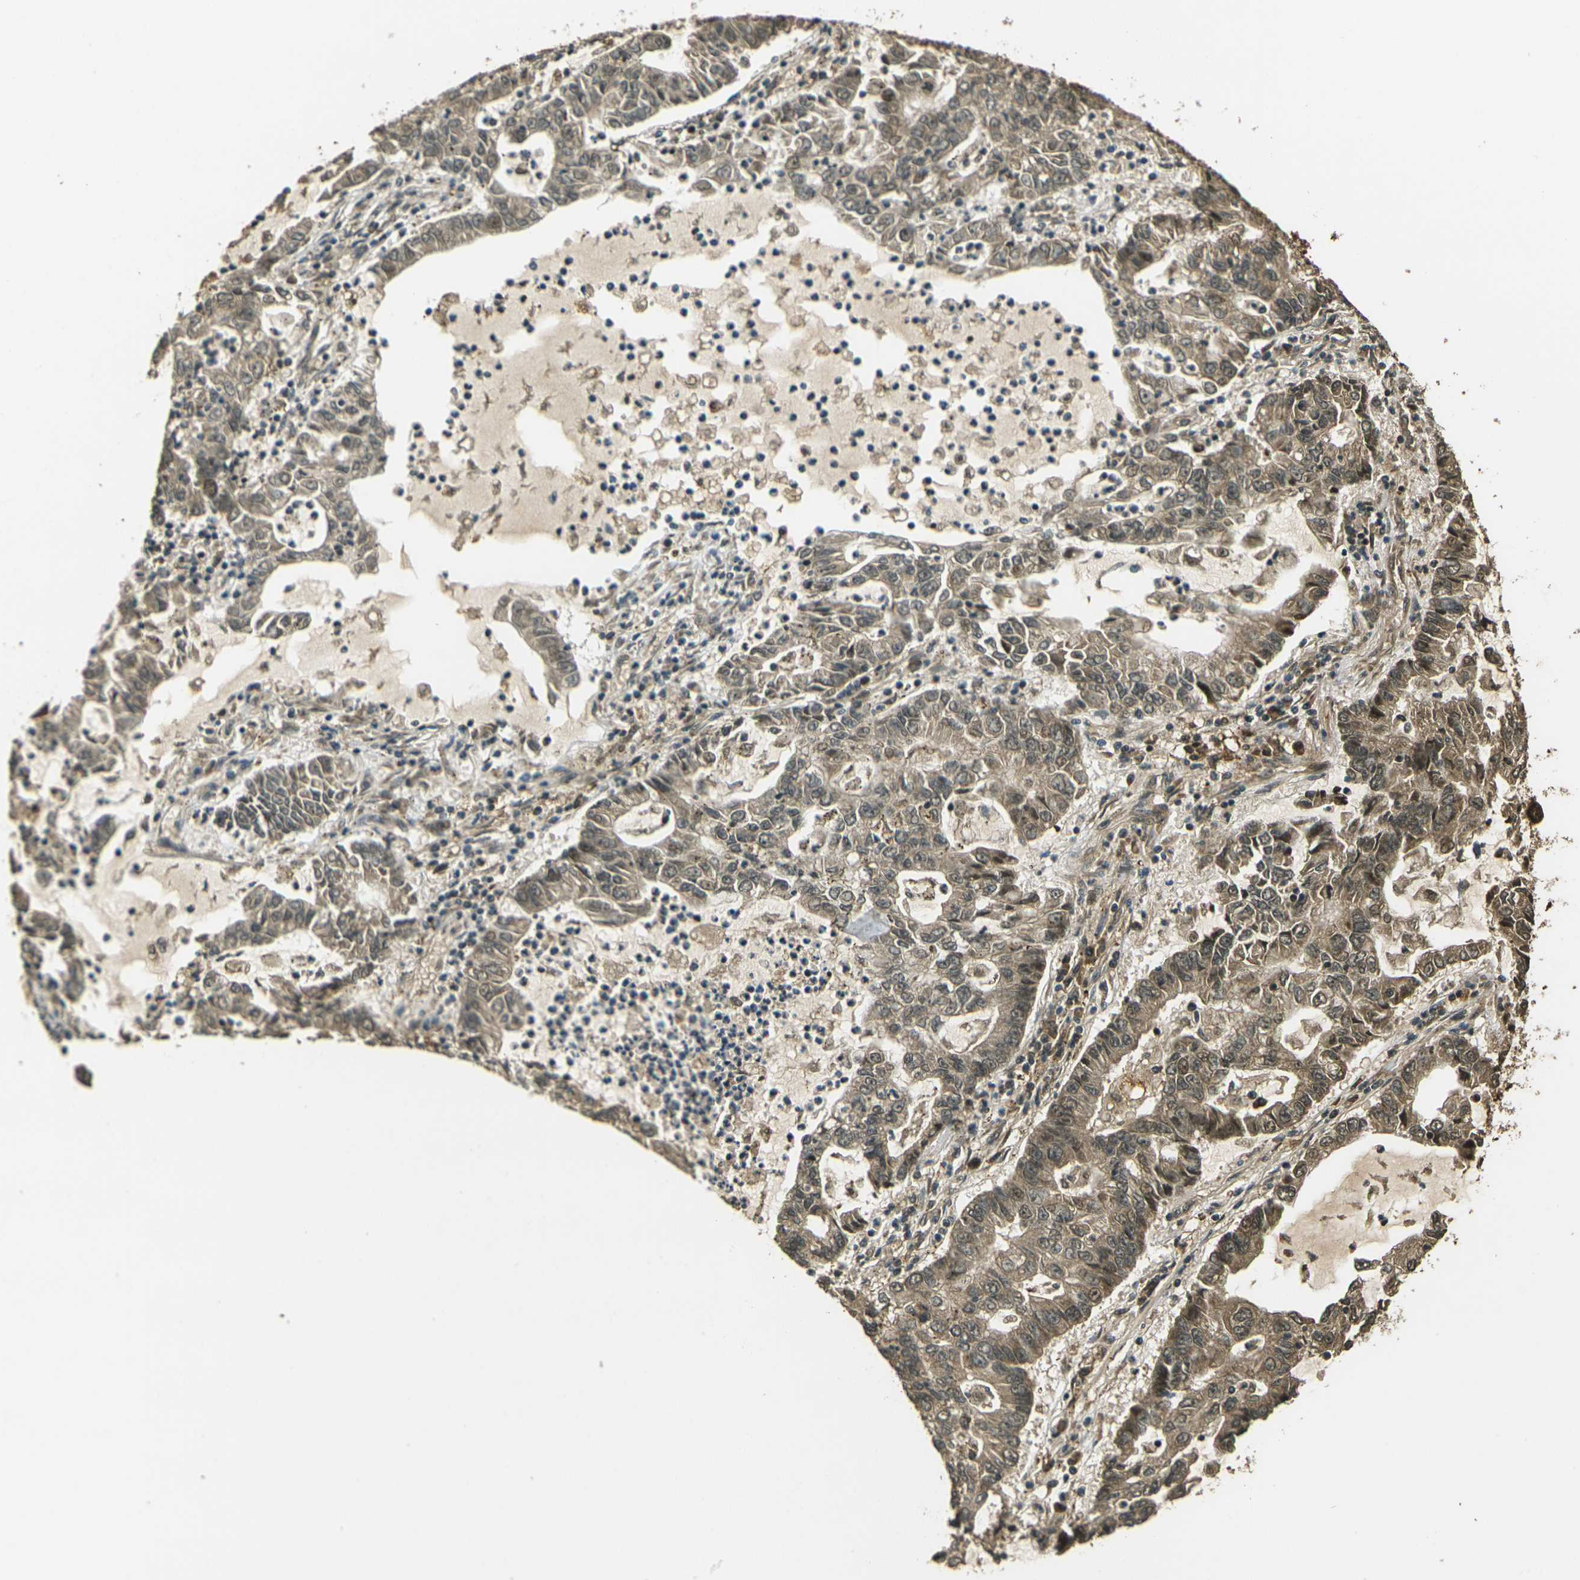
{"staining": {"intensity": "moderate", "quantity": ">75%", "location": "cytoplasmic/membranous,nuclear"}, "tissue": "lung cancer", "cell_type": "Tumor cells", "image_type": "cancer", "snomed": [{"axis": "morphology", "description": "Adenocarcinoma, NOS"}, {"axis": "topography", "description": "Lung"}], "caption": "IHC photomicrograph of human lung adenocarcinoma stained for a protein (brown), which reveals medium levels of moderate cytoplasmic/membranous and nuclear positivity in about >75% of tumor cells.", "gene": "TOR1A", "patient": {"sex": "female", "age": 51}}